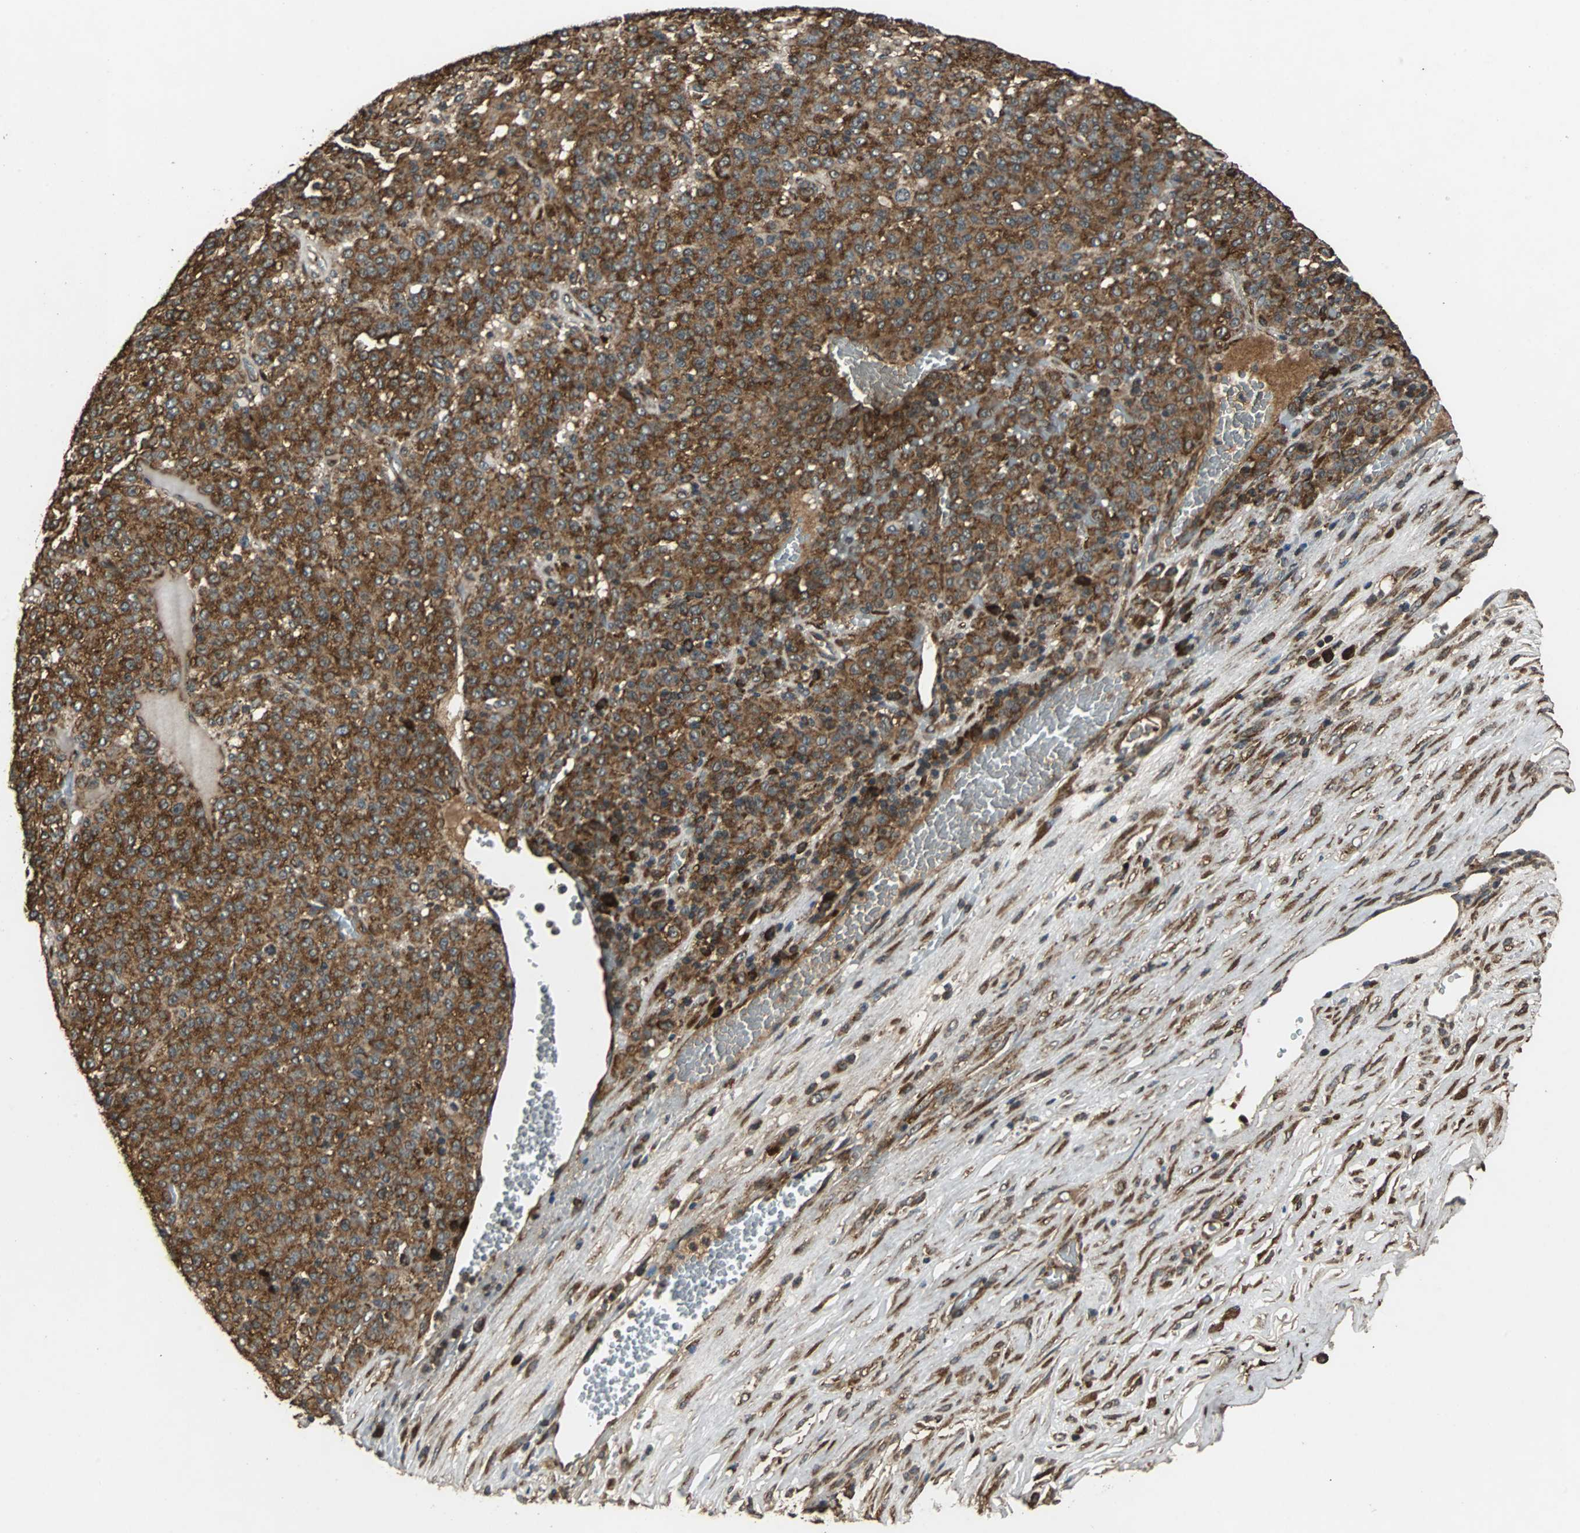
{"staining": {"intensity": "strong", "quantity": ">75%", "location": "cytoplasmic/membranous"}, "tissue": "melanoma", "cell_type": "Tumor cells", "image_type": "cancer", "snomed": [{"axis": "morphology", "description": "Malignant melanoma, Metastatic site"}, {"axis": "topography", "description": "Pancreas"}], "caption": "Melanoma stained with a brown dye demonstrates strong cytoplasmic/membranous positive positivity in about >75% of tumor cells.", "gene": "NAA10", "patient": {"sex": "female", "age": 30}}